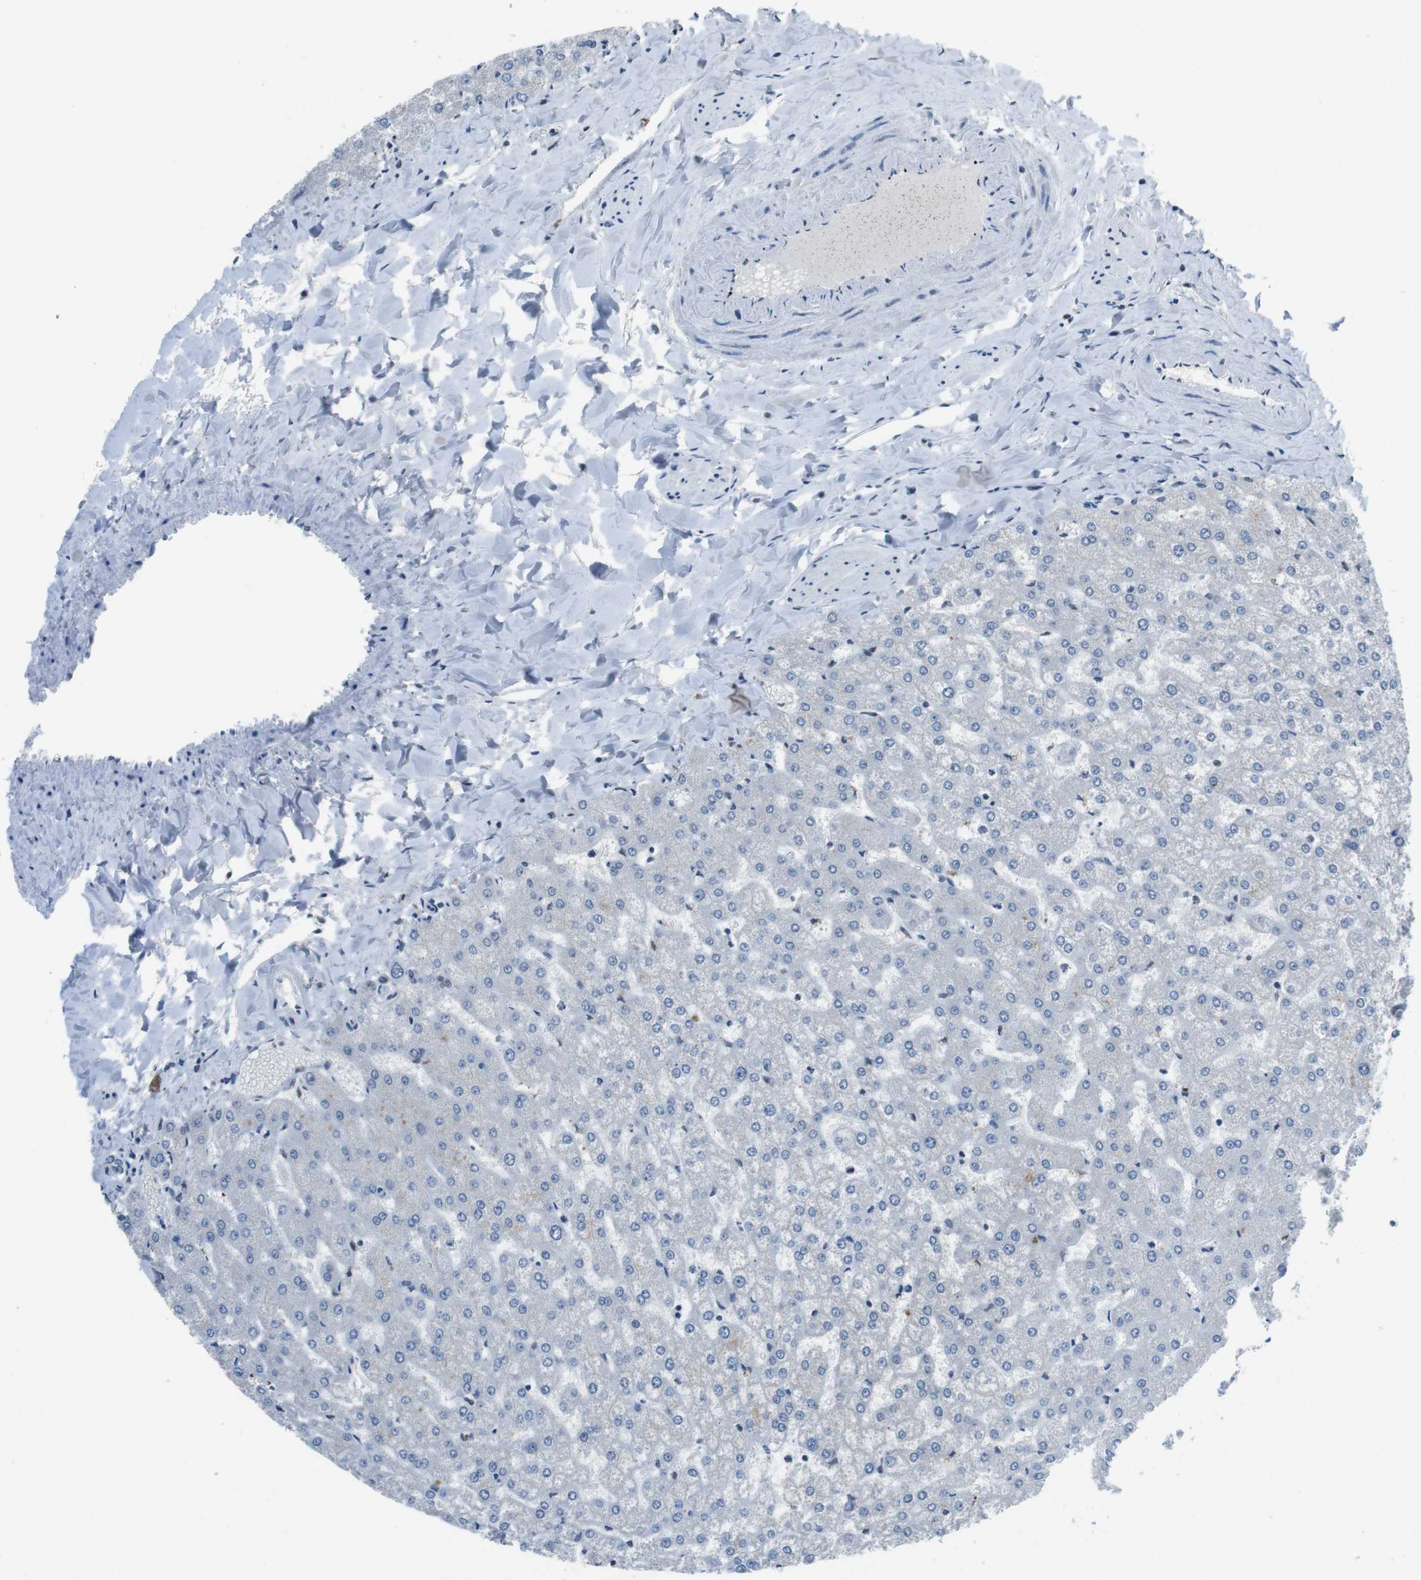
{"staining": {"intensity": "negative", "quantity": "none", "location": "none"}, "tissue": "liver", "cell_type": "Cholangiocytes", "image_type": "normal", "snomed": [{"axis": "morphology", "description": "Normal tissue, NOS"}, {"axis": "topography", "description": "Liver"}], "caption": "This is an immunohistochemistry (IHC) histopathology image of unremarkable liver. There is no staining in cholangiocytes.", "gene": "MAD1L1", "patient": {"sex": "female", "age": 32}}